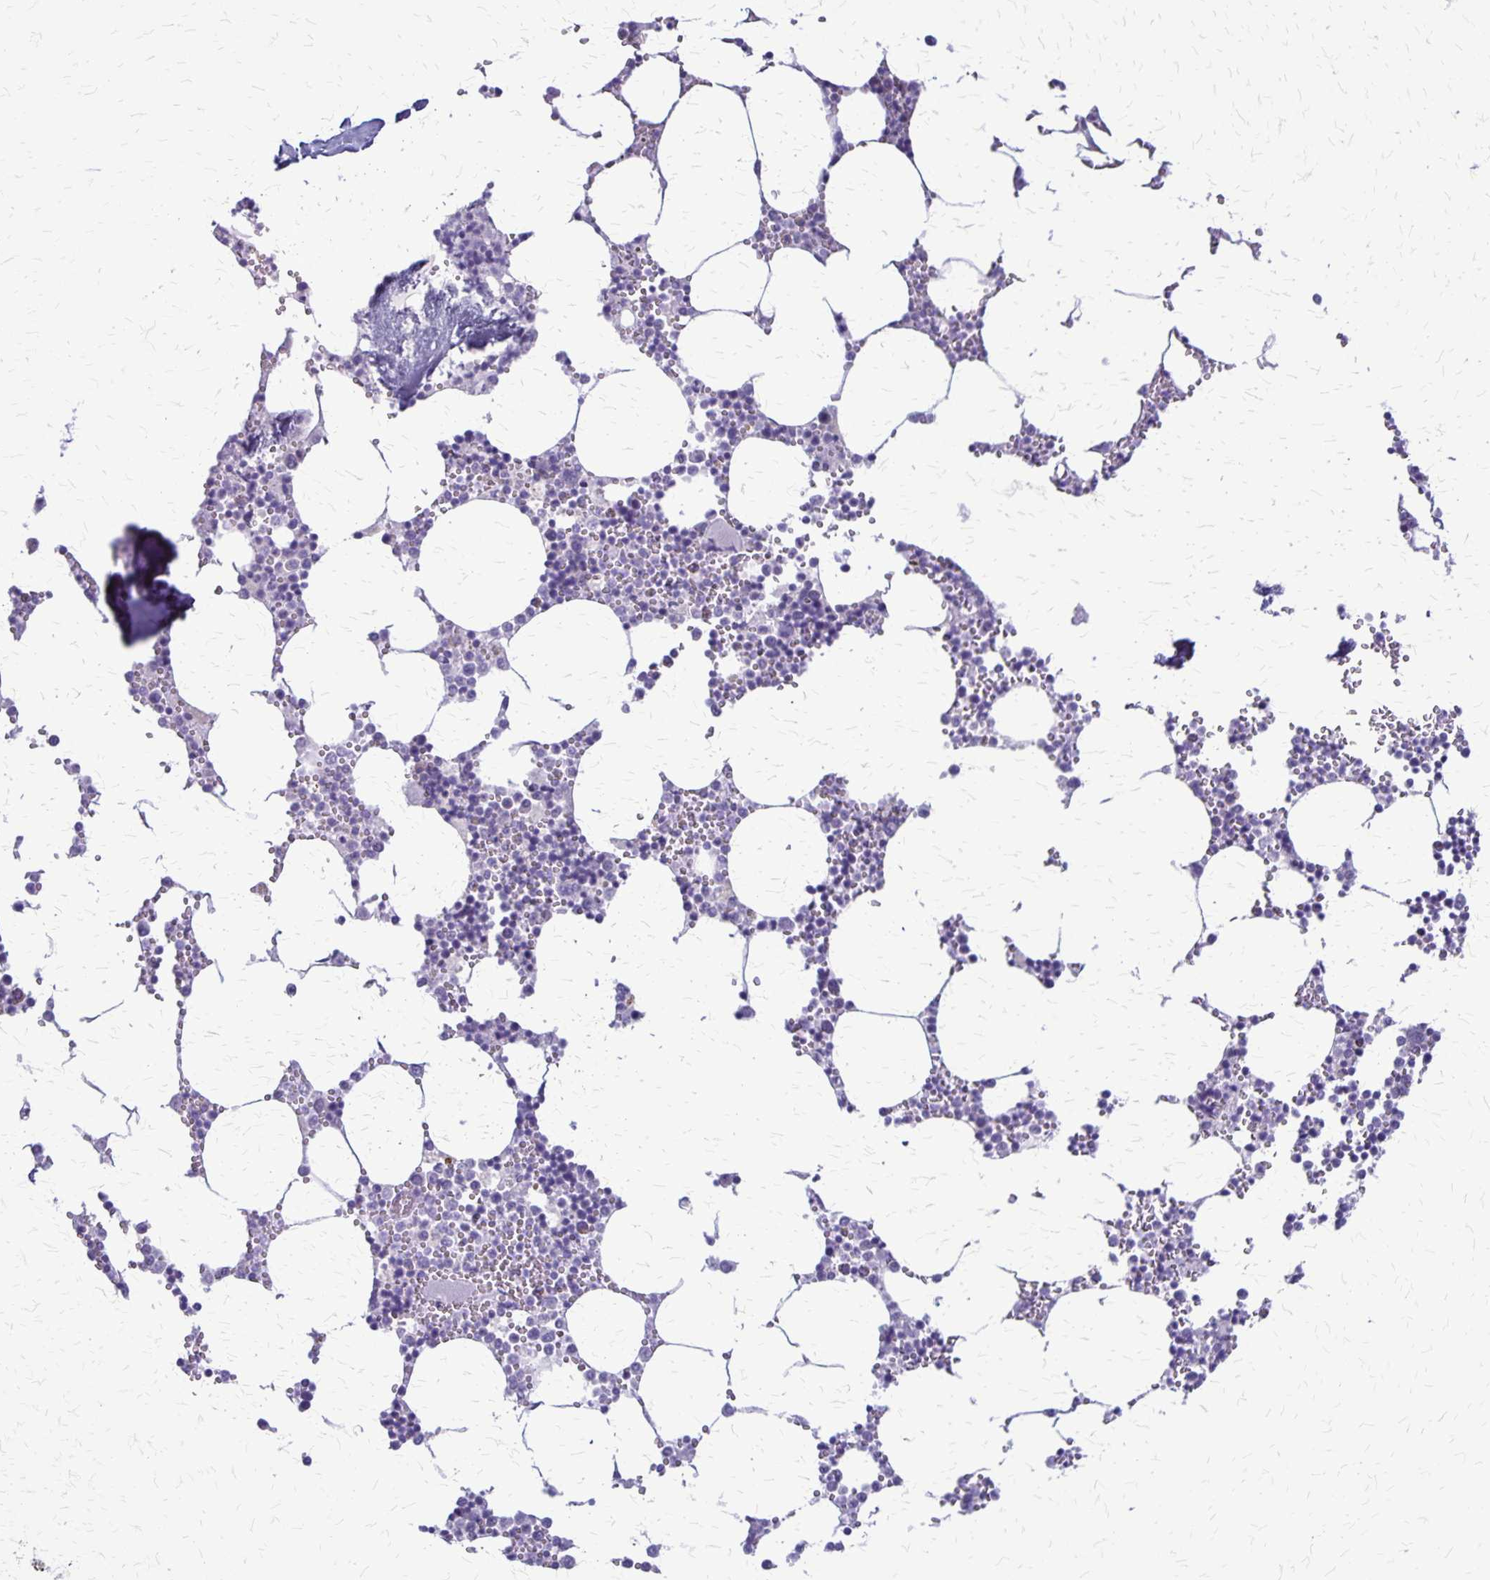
{"staining": {"intensity": "negative", "quantity": "none", "location": "none"}, "tissue": "bone marrow", "cell_type": "Hematopoietic cells", "image_type": "normal", "snomed": [{"axis": "morphology", "description": "Normal tissue, NOS"}, {"axis": "topography", "description": "Bone marrow"}], "caption": "High power microscopy micrograph of an immunohistochemistry micrograph of normal bone marrow, revealing no significant staining in hematopoietic cells.", "gene": "PLXNB3", "patient": {"sex": "male", "age": 54}}